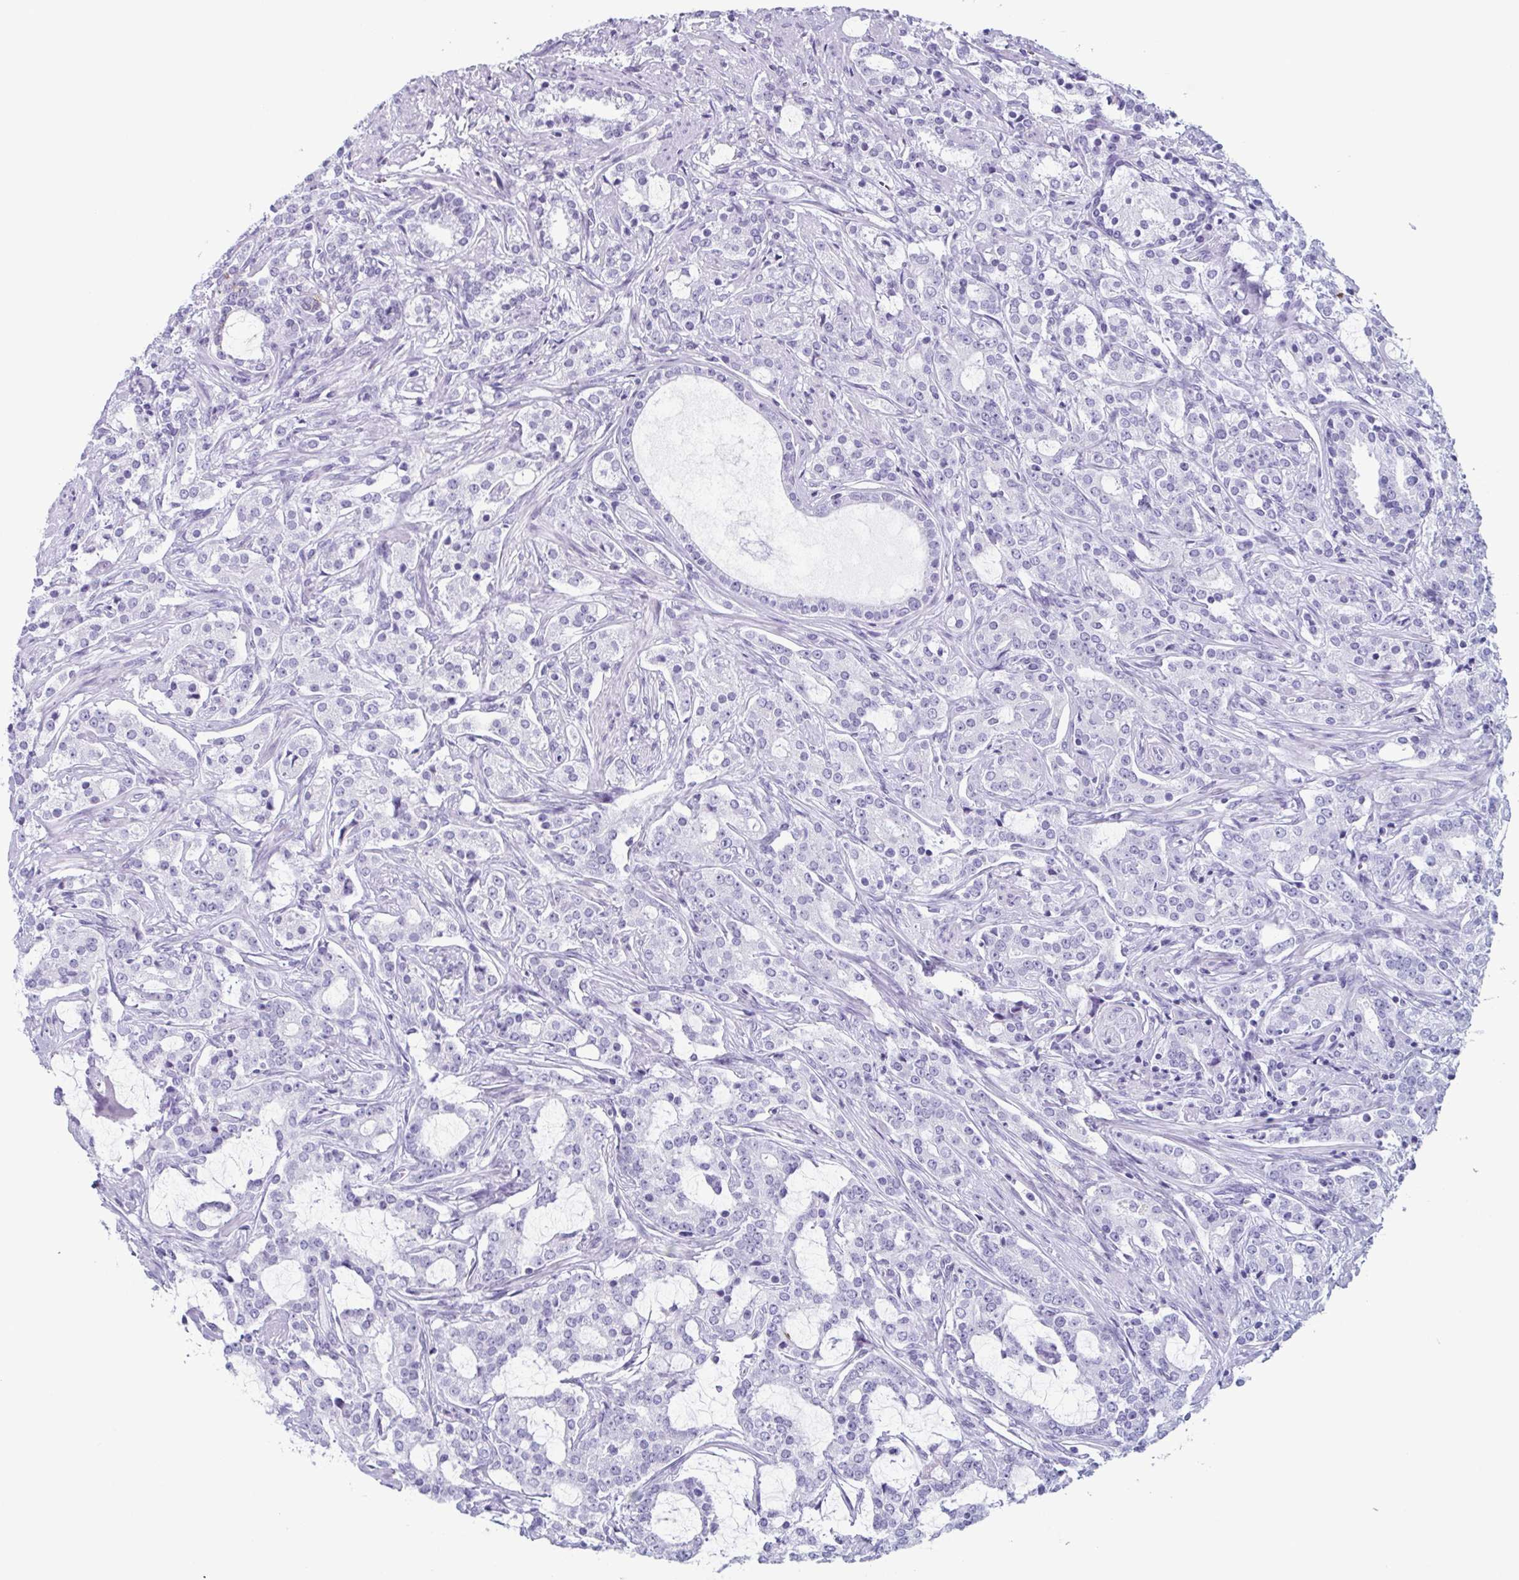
{"staining": {"intensity": "negative", "quantity": "none", "location": "none"}, "tissue": "prostate cancer", "cell_type": "Tumor cells", "image_type": "cancer", "snomed": [{"axis": "morphology", "description": "Adenocarcinoma, Medium grade"}, {"axis": "topography", "description": "Prostate"}], "caption": "This histopathology image is of adenocarcinoma (medium-grade) (prostate) stained with IHC to label a protein in brown with the nuclei are counter-stained blue. There is no positivity in tumor cells.", "gene": "ENKUR", "patient": {"sex": "male", "age": 57}}